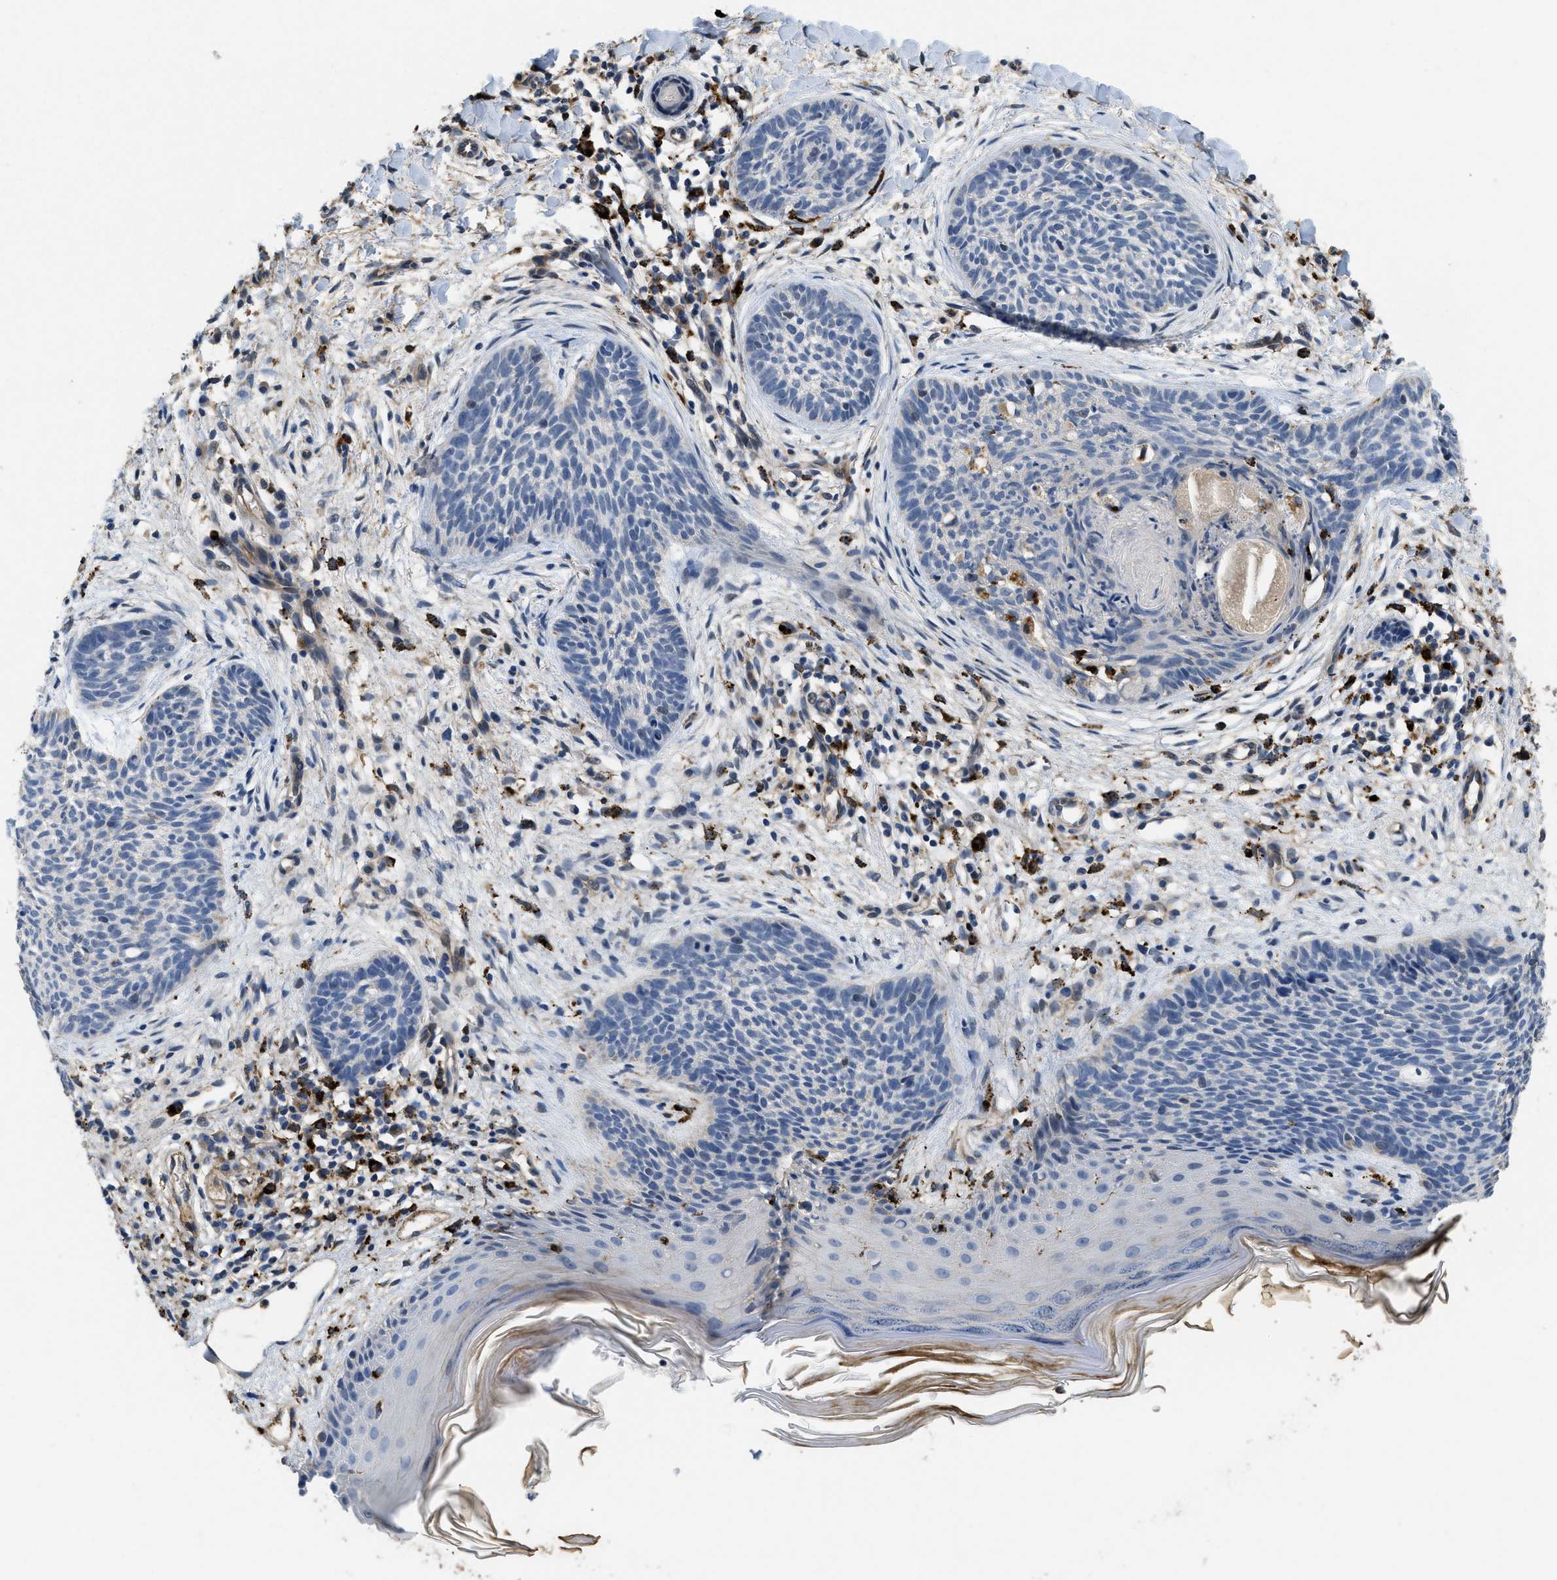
{"staining": {"intensity": "negative", "quantity": "none", "location": "none"}, "tissue": "skin cancer", "cell_type": "Tumor cells", "image_type": "cancer", "snomed": [{"axis": "morphology", "description": "Basal cell carcinoma"}, {"axis": "topography", "description": "Skin"}], "caption": "Immunohistochemical staining of human skin basal cell carcinoma displays no significant staining in tumor cells.", "gene": "BMPR2", "patient": {"sex": "female", "age": 59}}